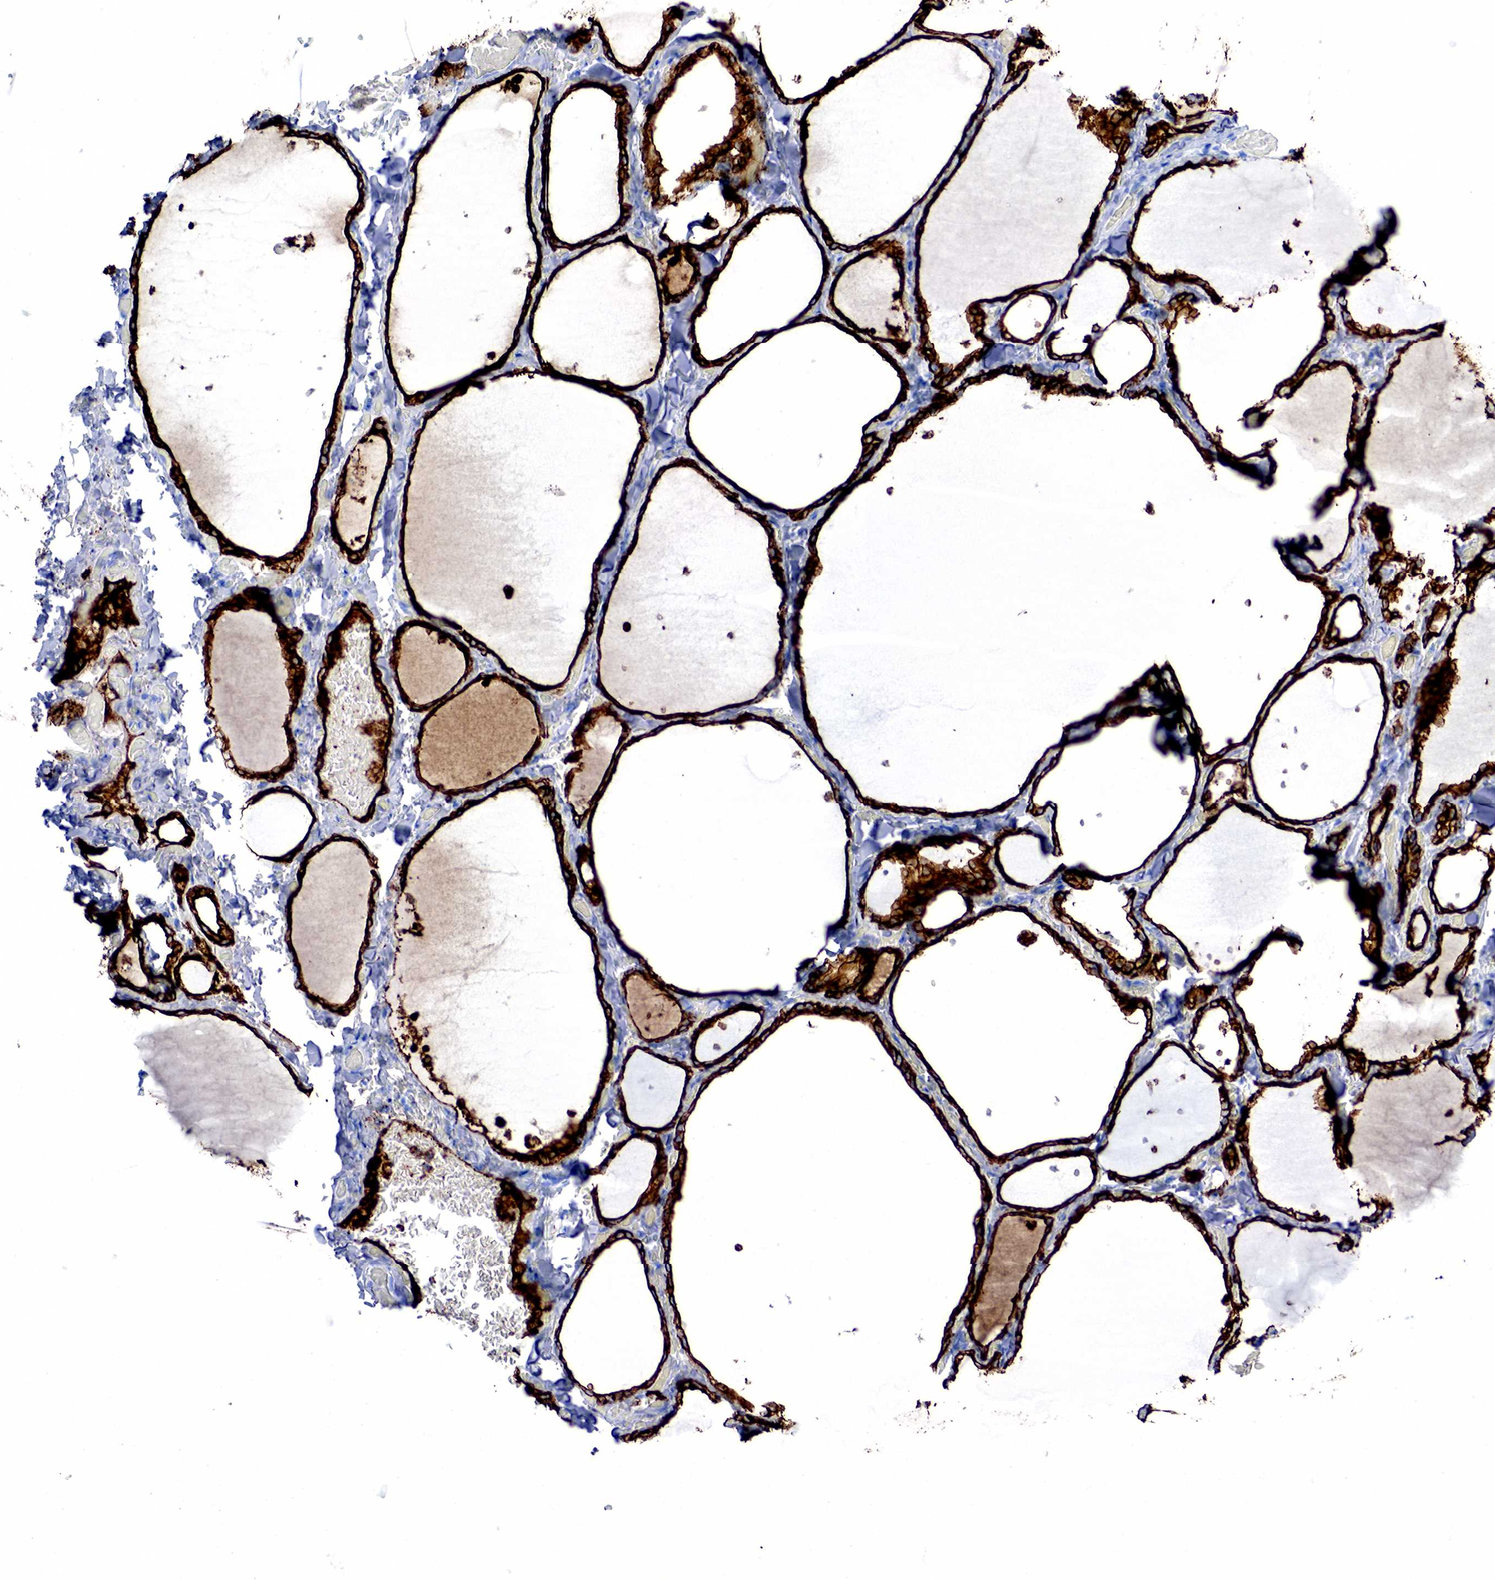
{"staining": {"intensity": "strong", "quantity": ">75%", "location": "cytoplasmic/membranous"}, "tissue": "thyroid gland", "cell_type": "Glandular cells", "image_type": "normal", "snomed": [{"axis": "morphology", "description": "Normal tissue, NOS"}, {"axis": "topography", "description": "Thyroid gland"}], "caption": "Immunohistochemistry histopathology image of unremarkable human thyroid gland stained for a protein (brown), which reveals high levels of strong cytoplasmic/membranous expression in approximately >75% of glandular cells.", "gene": "KRT7", "patient": {"sex": "male", "age": 34}}